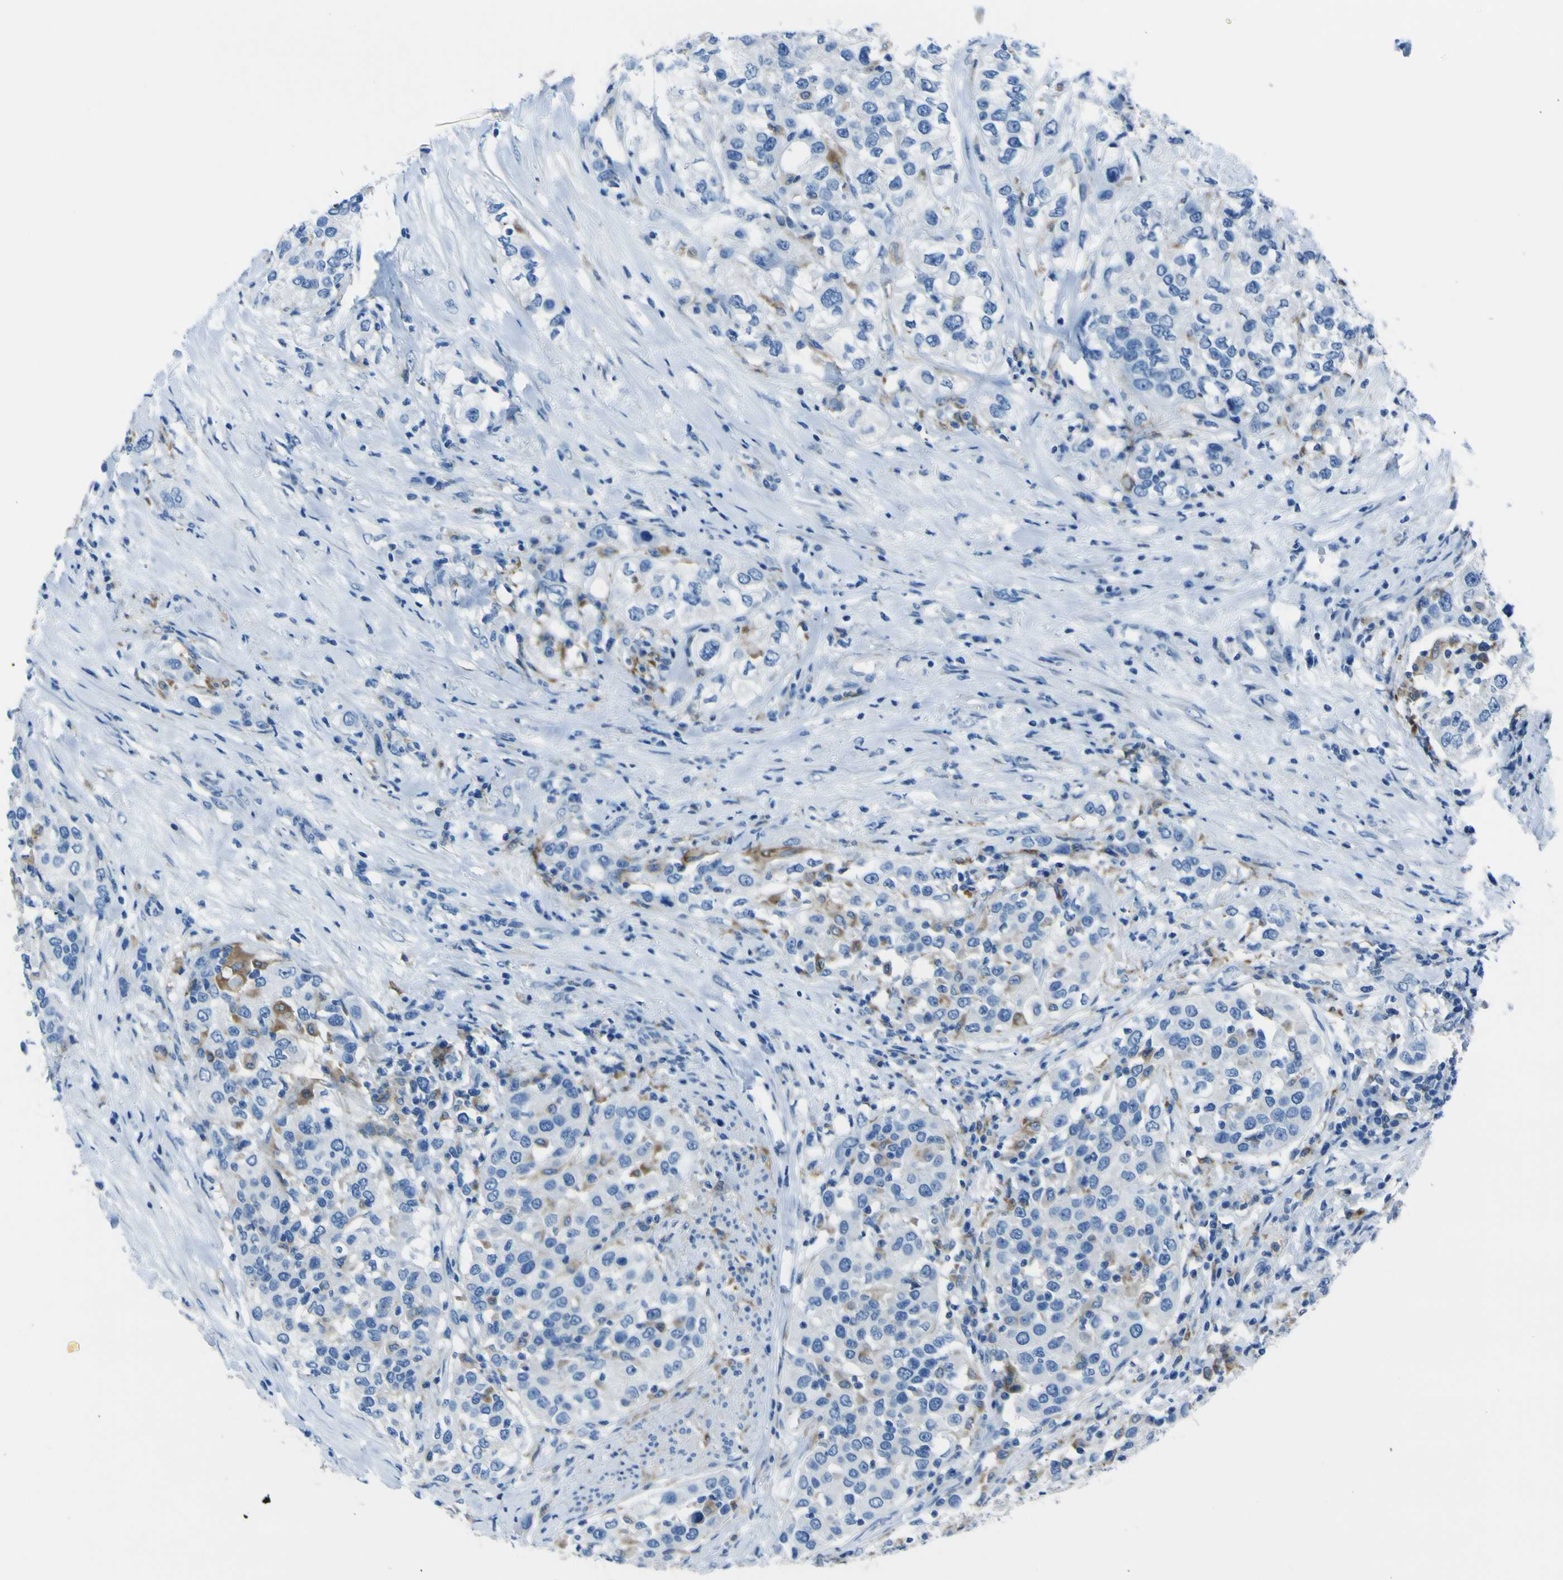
{"staining": {"intensity": "weak", "quantity": "<25%", "location": "cytoplasmic/membranous"}, "tissue": "urothelial cancer", "cell_type": "Tumor cells", "image_type": "cancer", "snomed": [{"axis": "morphology", "description": "Urothelial carcinoma, High grade"}, {"axis": "topography", "description": "Urinary bladder"}], "caption": "This photomicrograph is of urothelial carcinoma (high-grade) stained with IHC to label a protein in brown with the nuclei are counter-stained blue. There is no expression in tumor cells.", "gene": "ACSL1", "patient": {"sex": "female", "age": 80}}